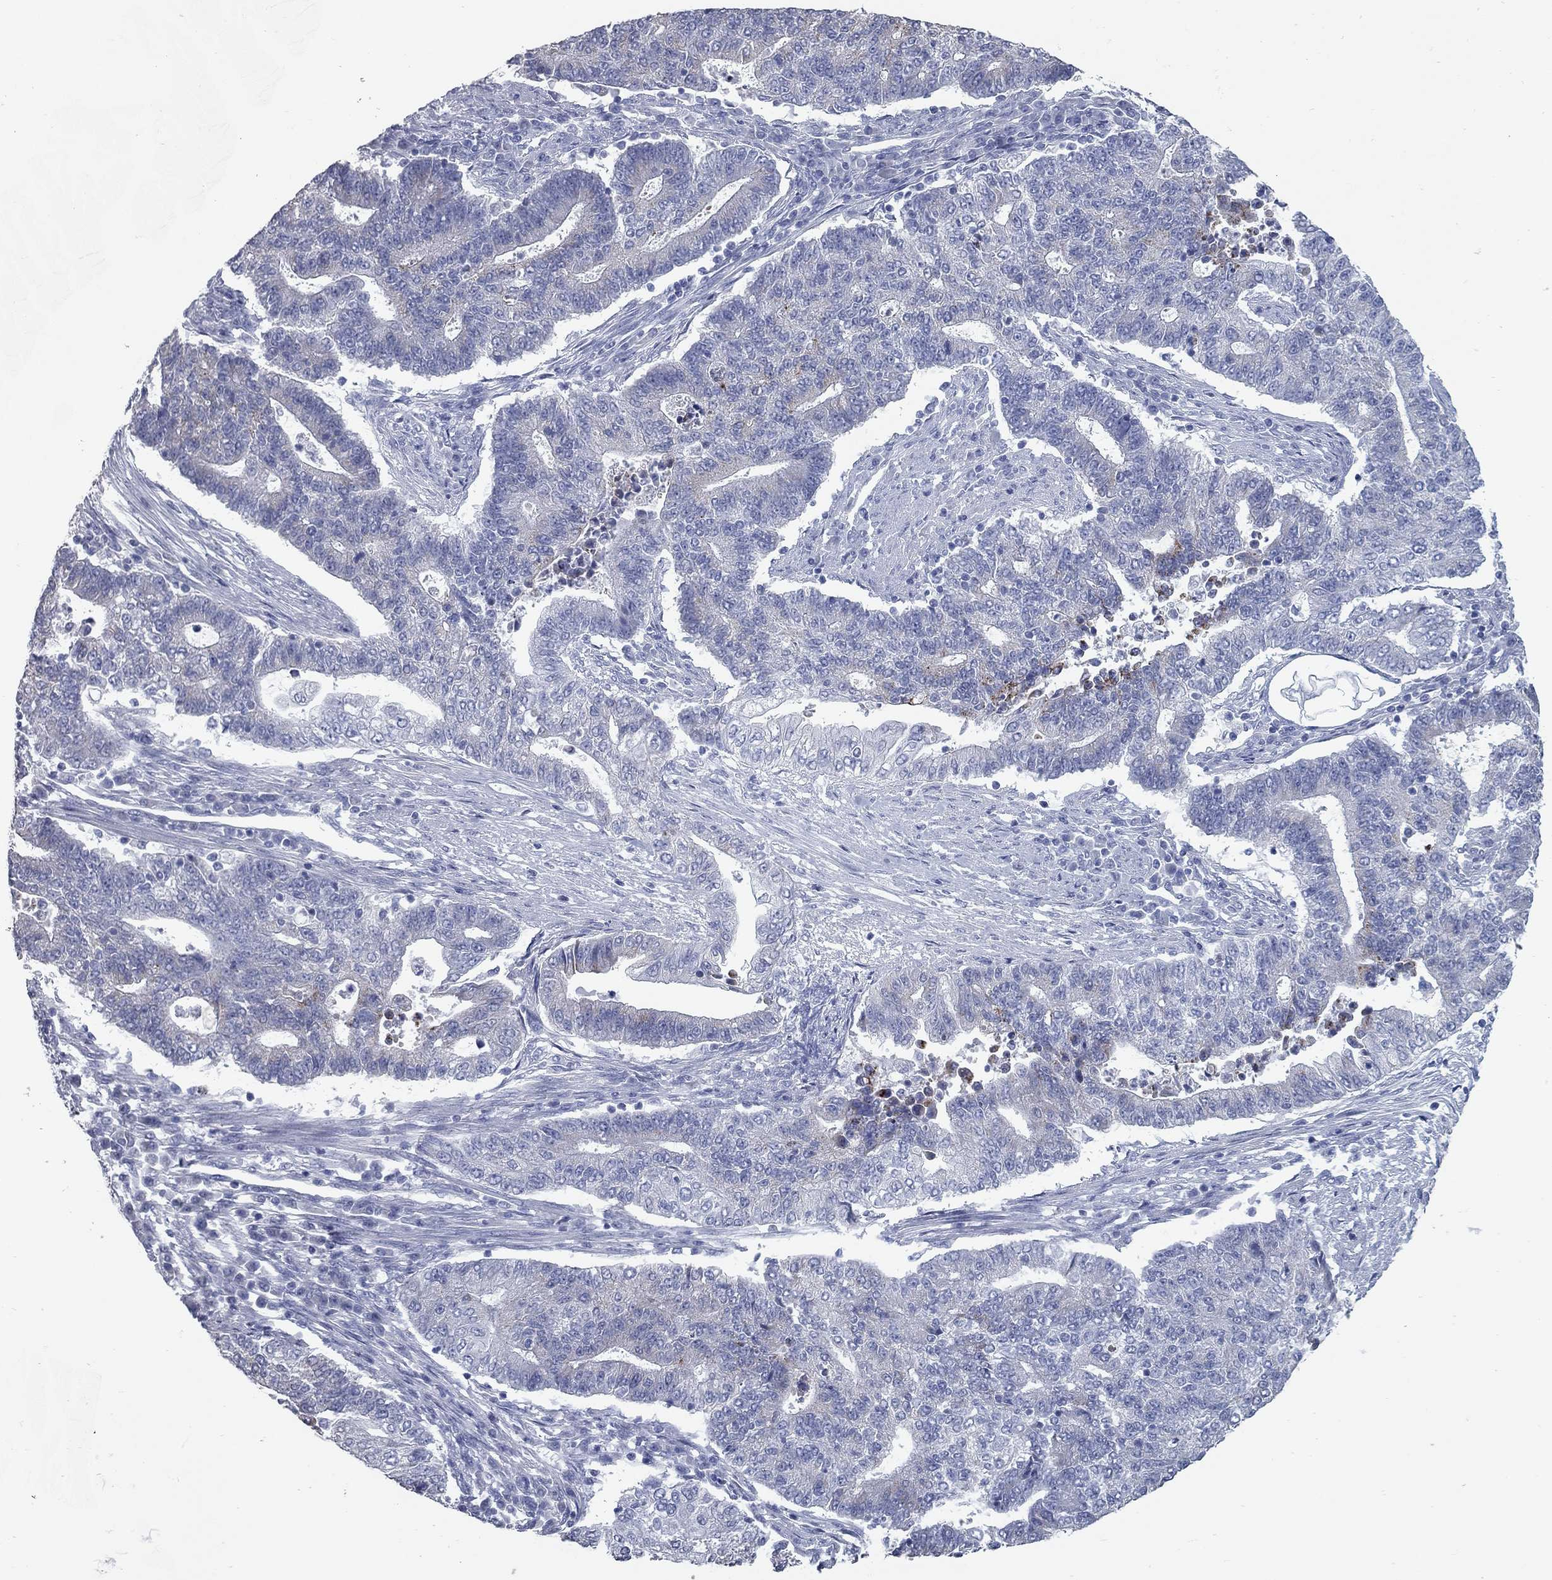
{"staining": {"intensity": "negative", "quantity": "none", "location": "none"}, "tissue": "endometrial cancer", "cell_type": "Tumor cells", "image_type": "cancer", "snomed": [{"axis": "morphology", "description": "Adenocarcinoma, NOS"}, {"axis": "topography", "description": "Uterus"}, {"axis": "topography", "description": "Endometrium"}], "caption": "Human endometrial adenocarcinoma stained for a protein using immunohistochemistry (IHC) exhibits no staining in tumor cells.", "gene": "TAC1", "patient": {"sex": "female", "age": 54}}